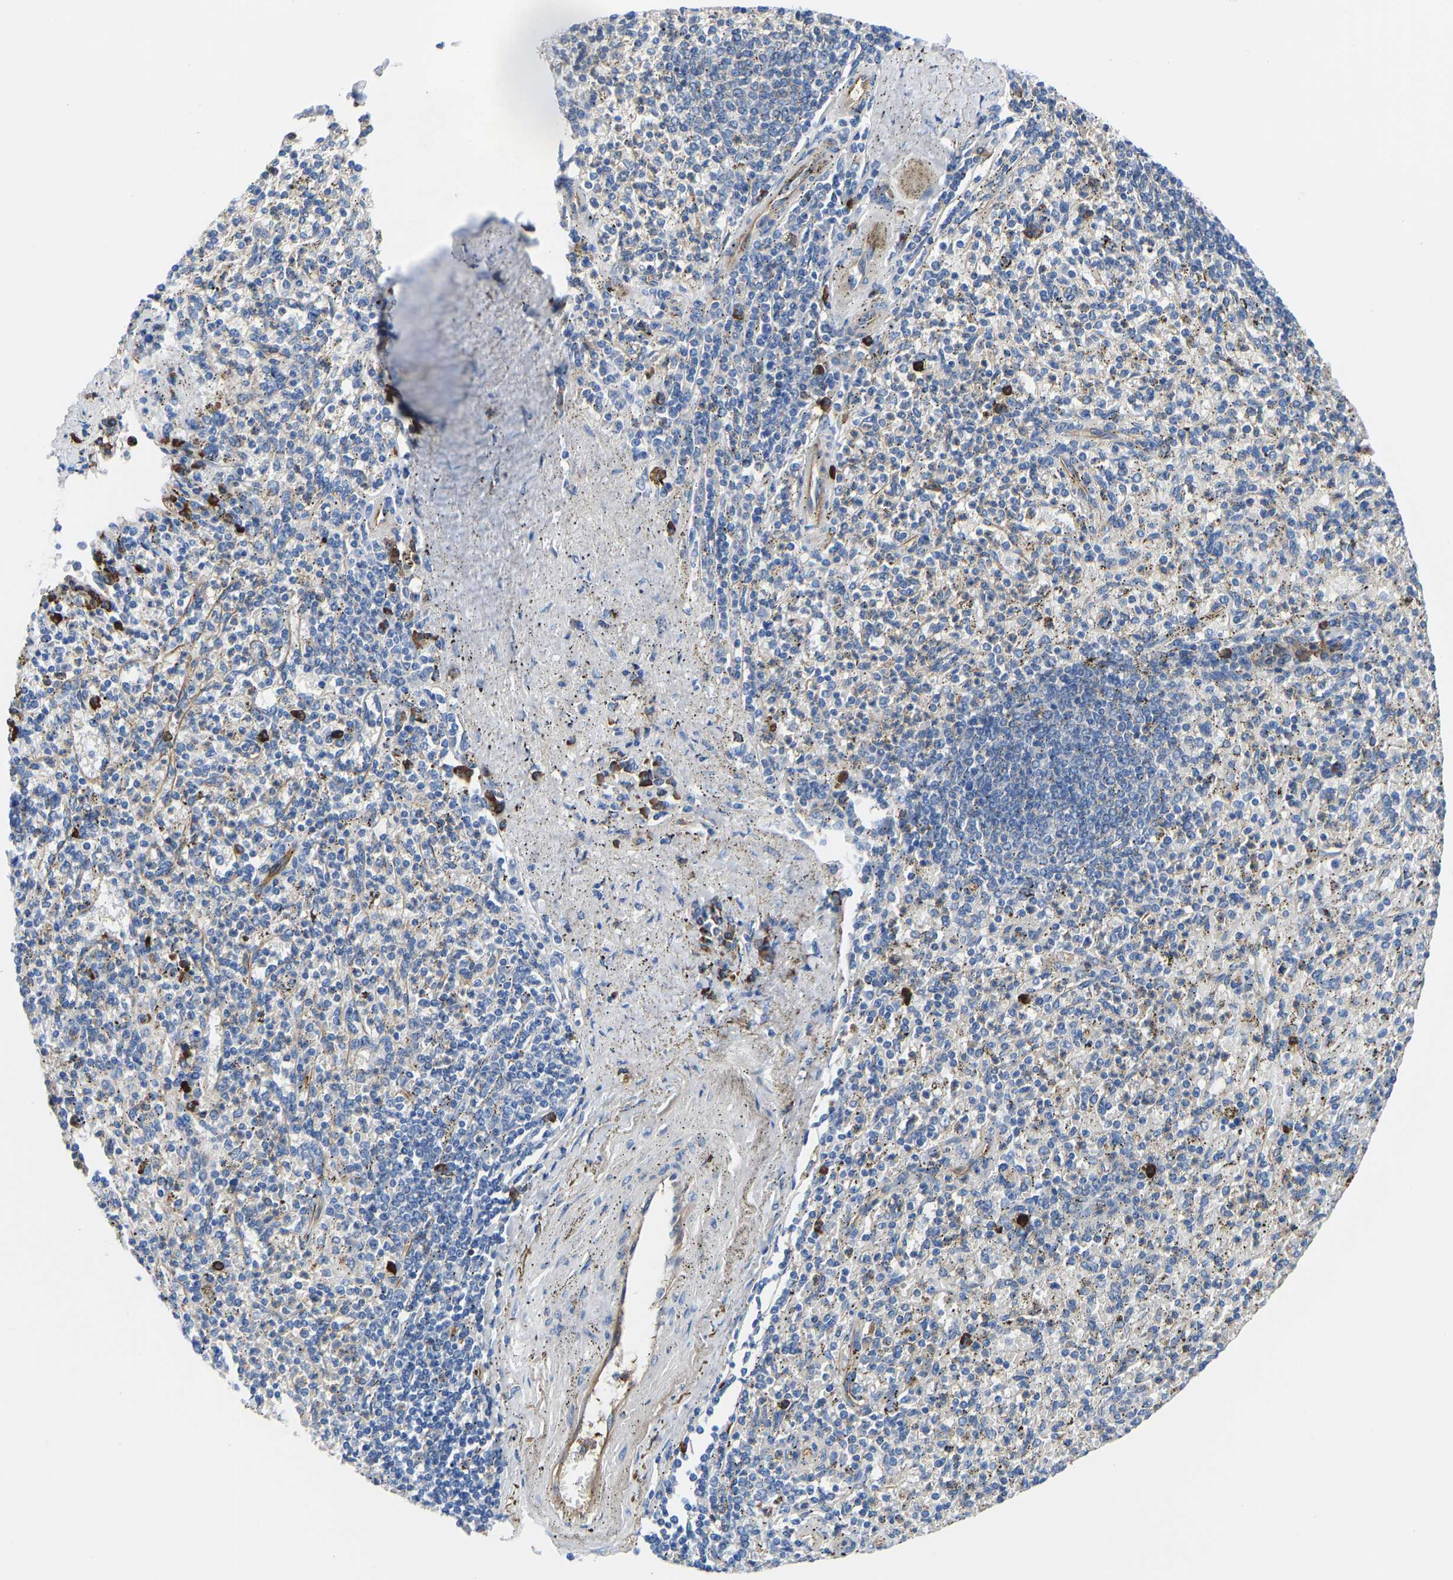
{"staining": {"intensity": "negative", "quantity": "none", "location": "none"}, "tissue": "spleen", "cell_type": "Cells in red pulp", "image_type": "normal", "snomed": [{"axis": "morphology", "description": "Normal tissue, NOS"}, {"axis": "topography", "description": "Spleen"}], "caption": "High power microscopy micrograph of an IHC micrograph of benign spleen, revealing no significant staining in cells in red pulp. (Stains: DAB (3,3'-diaminobenzidine) IHC with hematoxylin counter stain, Microscopy: brightfield microscopy at high magnification).", "gene": "HSPG2", "patient": {"sex": "male", "age": 72}}